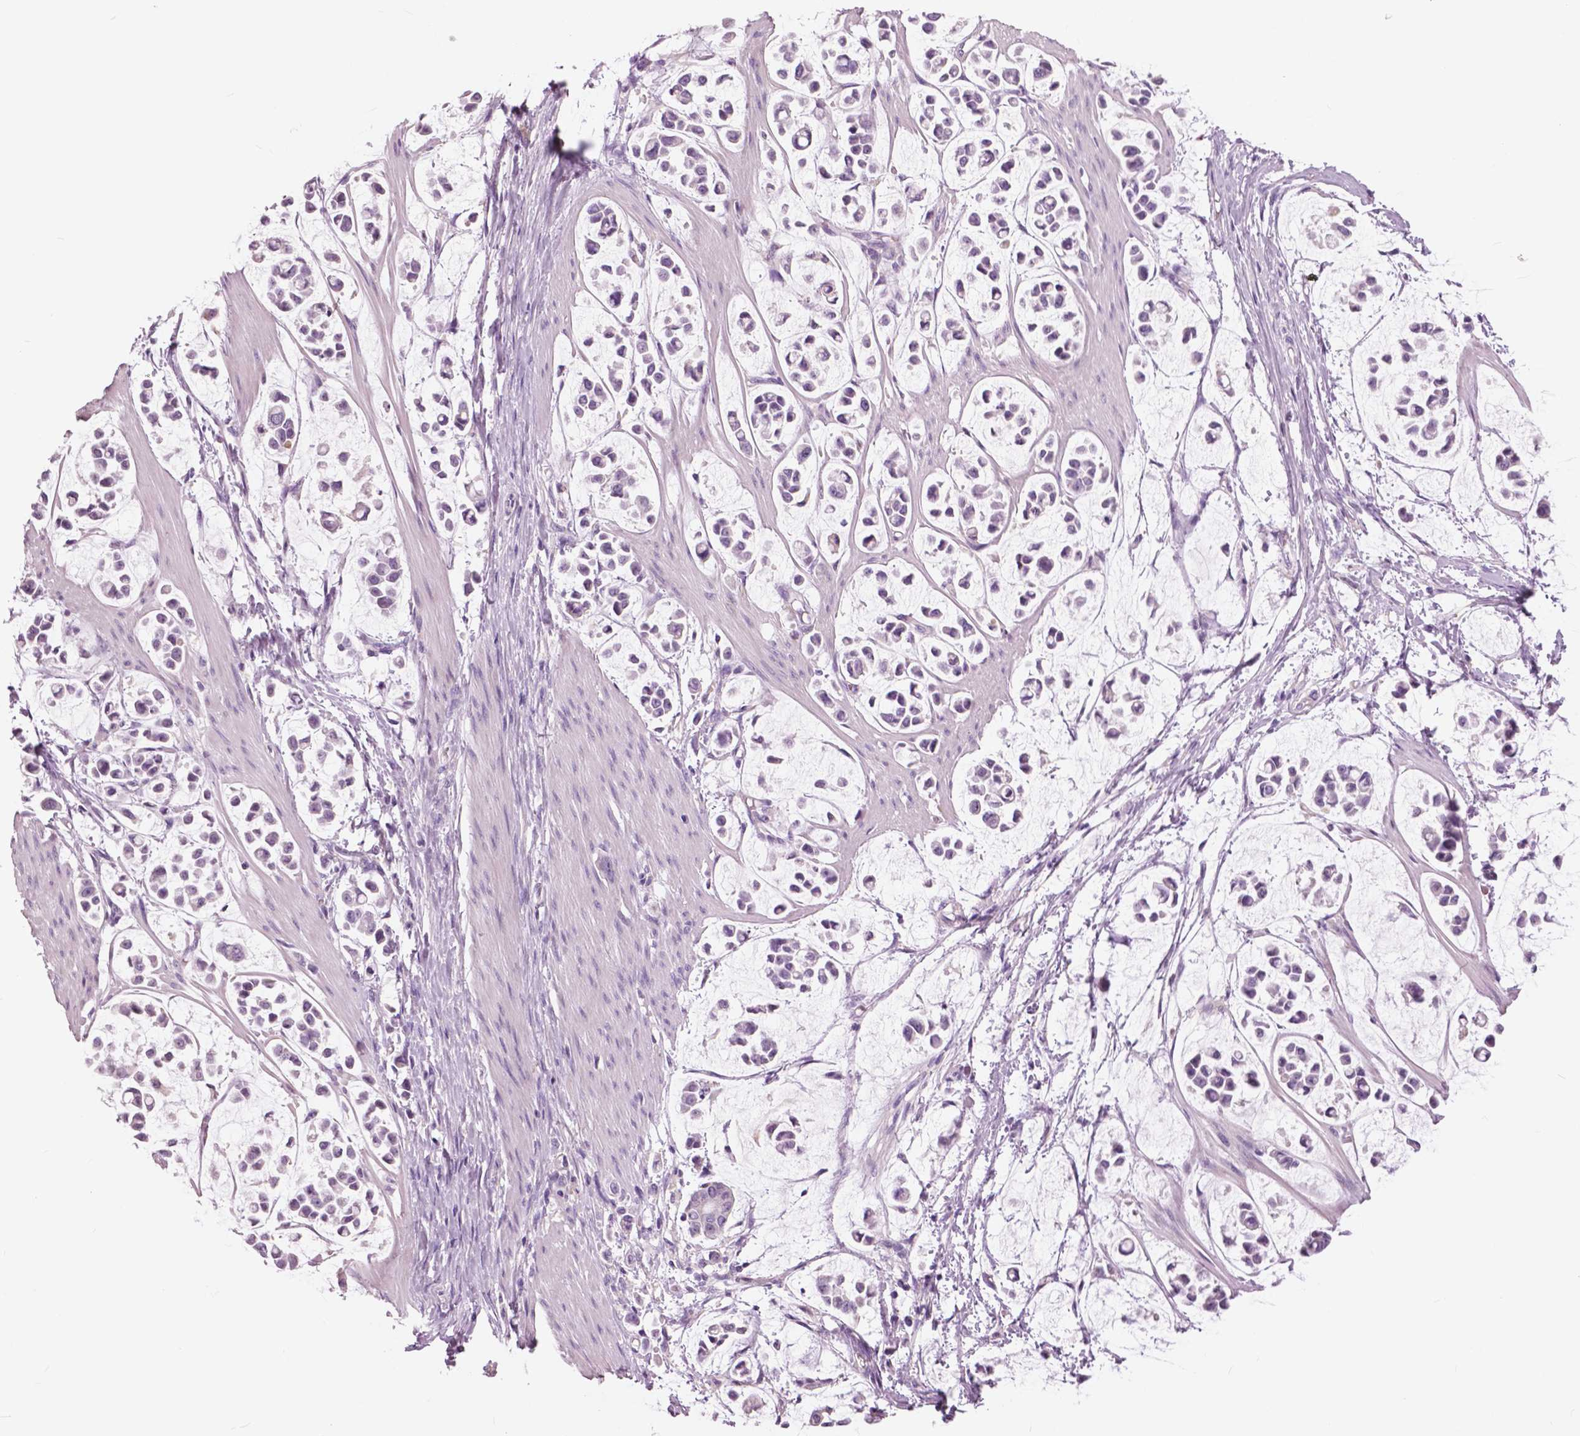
{"staining": {"intensity": "negative", "quantity": "none", "location": "none"}, "tissue": "stomach cancer", "cell_type": "Tumor cells", "image_type": "cancer", "snomed": [{"axis": "morphology", "description": "Adenocarcinoma, NOS"}, {"axis": "topography", "description": "Stomach"}], "caption": "Stomach cancer (adenocarcinoma) stained for a protein using immunohistochemistry exhibits no staining tumor cells.", "gene": "SERPINI1", "patient": {"sex": "male", "age": 82}}